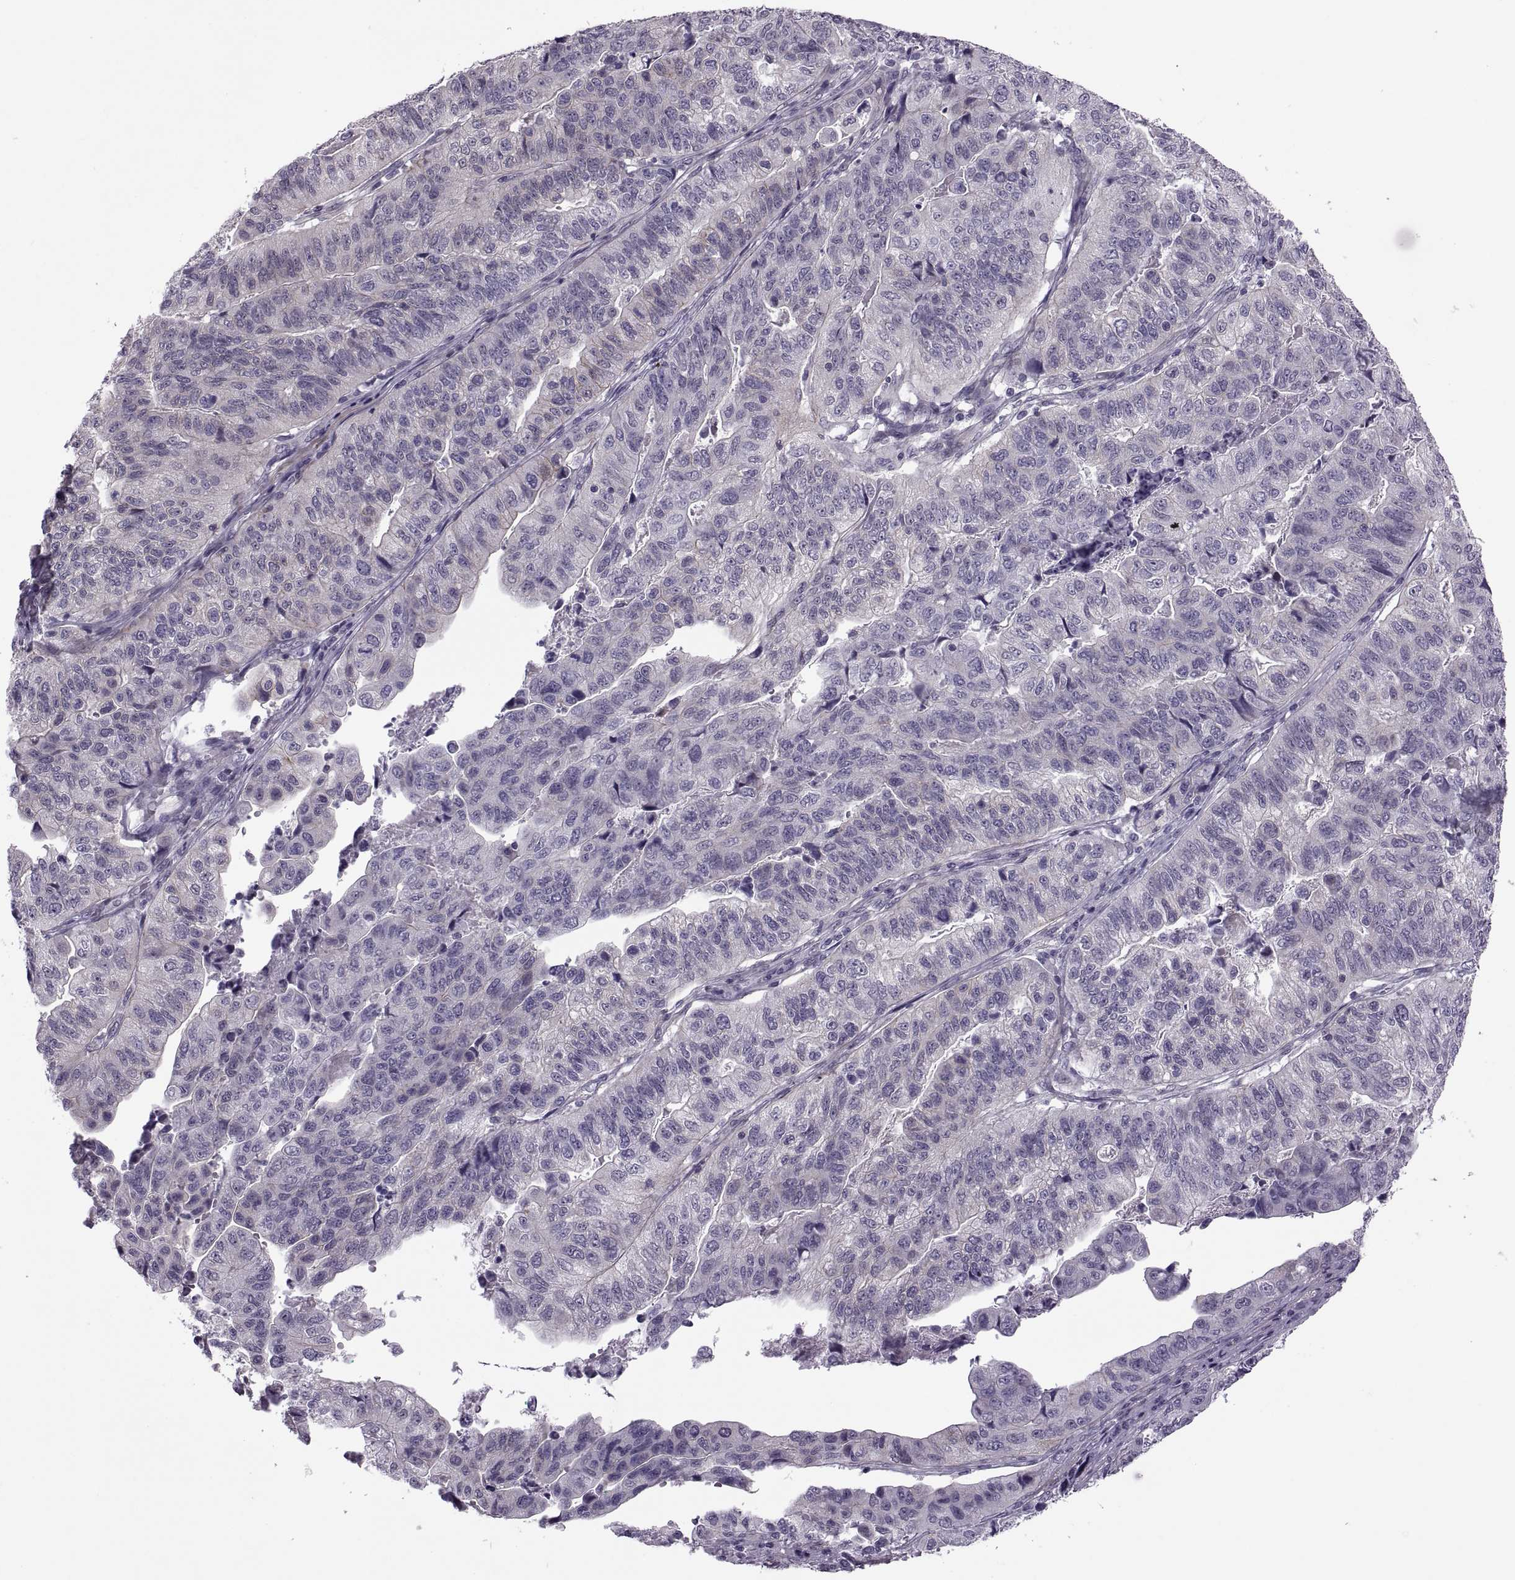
{"staining": {"intensity": "negative", "quantity": "none", "location": "none"}, "tissue": "stomach cancer", "cell_type": "Tumor cells", "image_type": "cancer", "snomed": [{"axis": "morphology", "description": "Adenocarcinoma, NOS"}, {"axis": "topography", "description": "Stomach, upper"}], "caption": "Micrograph shows no protein expression in tumor cells of stomach adenocarcinoma tissue.", "gene": "ODF3", "patient": {"sex": "female", "age": 67}}